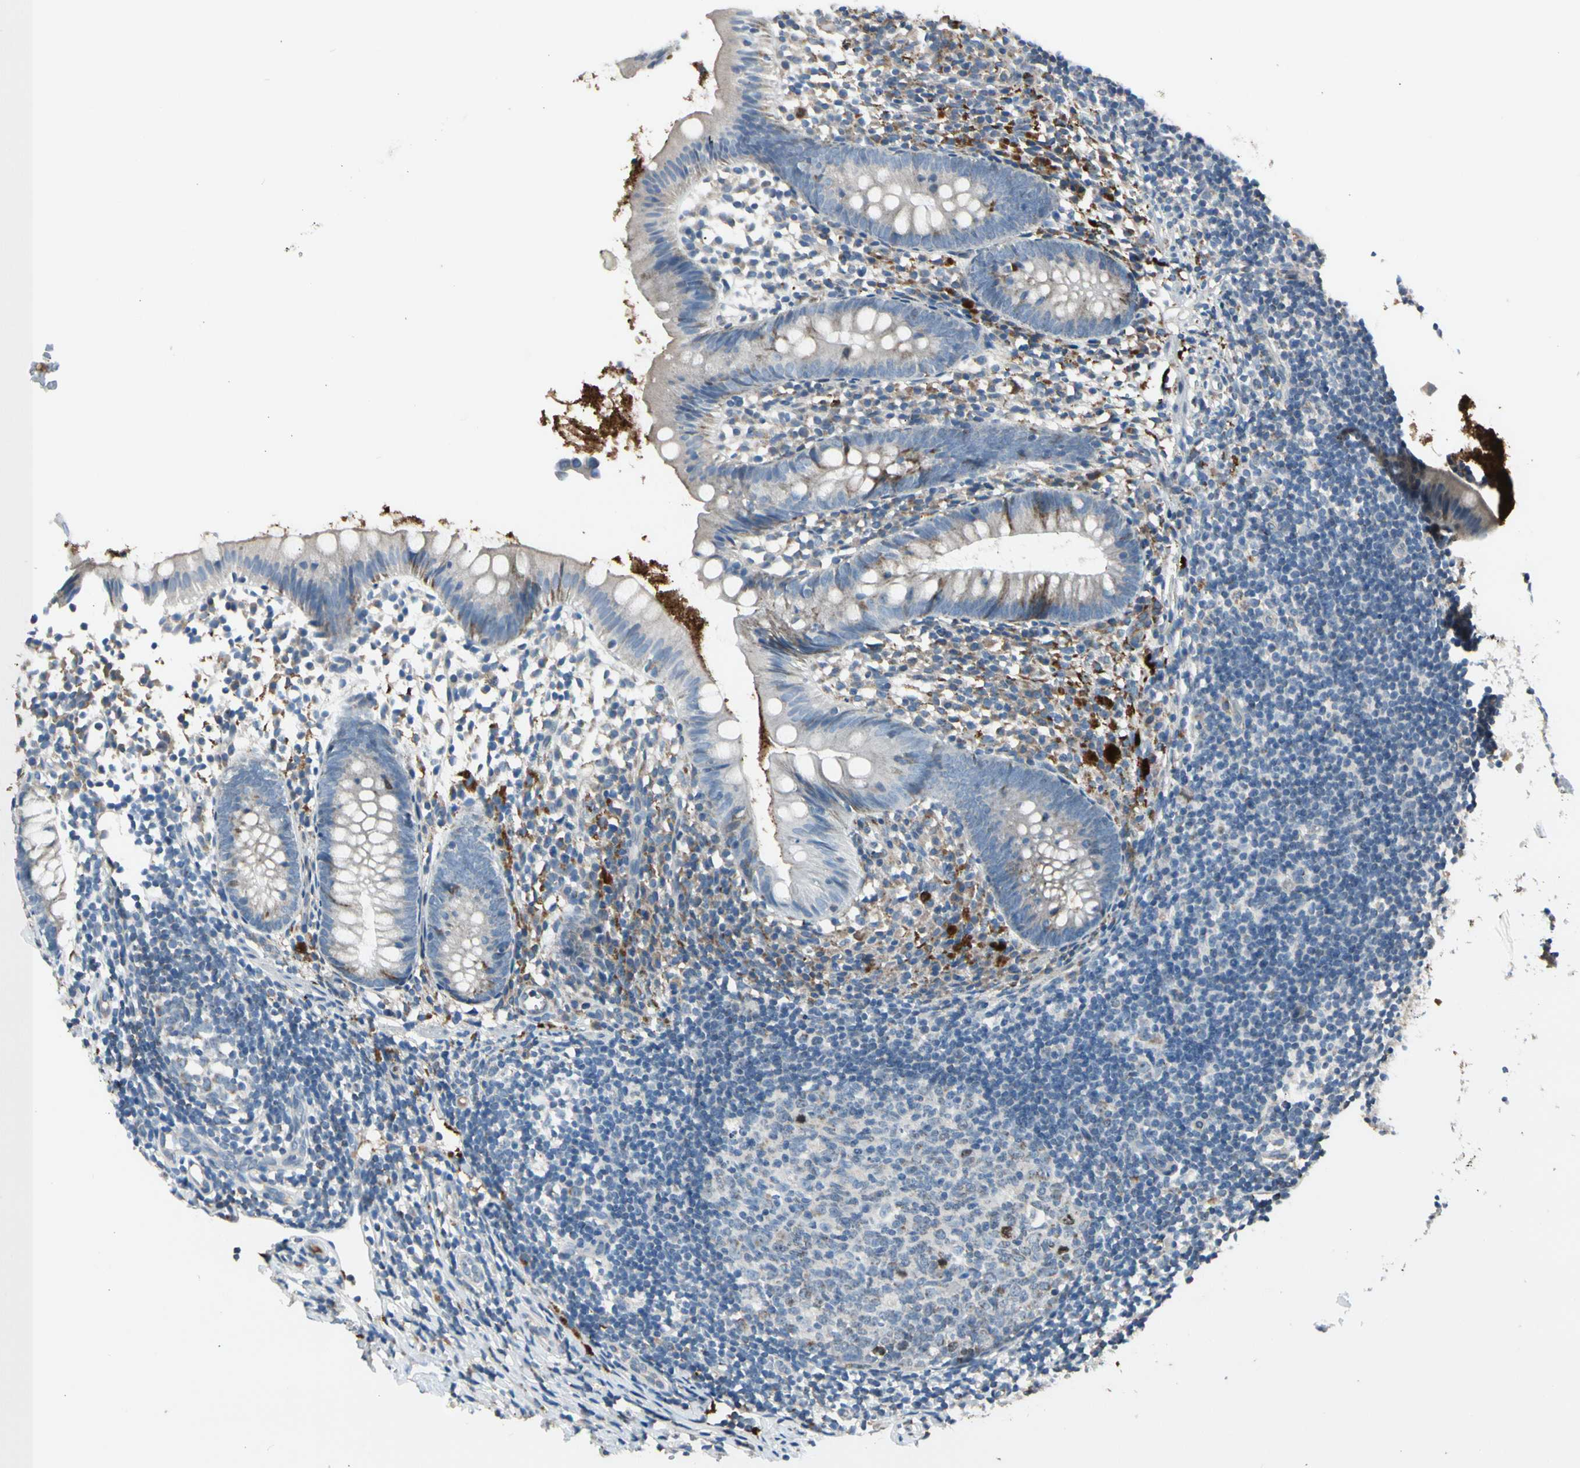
{"staining": {"intensity": "weak", "quantity": ">75%", "location": "cytoplasmic/membranous"}, "tissue": "appendix", "cell_type": "Glandular cells", "image_type": "normal", "snomed": [{"axis": "morphology", "description": "Normal tissue, NOS"}, {"axis": "topography", "description": "Appendix"}], "caption": "Protein positivity by immunohistochemistry (IHC) displays weak cytoplasmic/membranous expression in approximately >75% of glandular cells in normal appendix. (DAB = brown stain, brightfield microscopy at high magnification).", "gene": "NPHP3", "patient": {"sex": "female", "age": 20}}